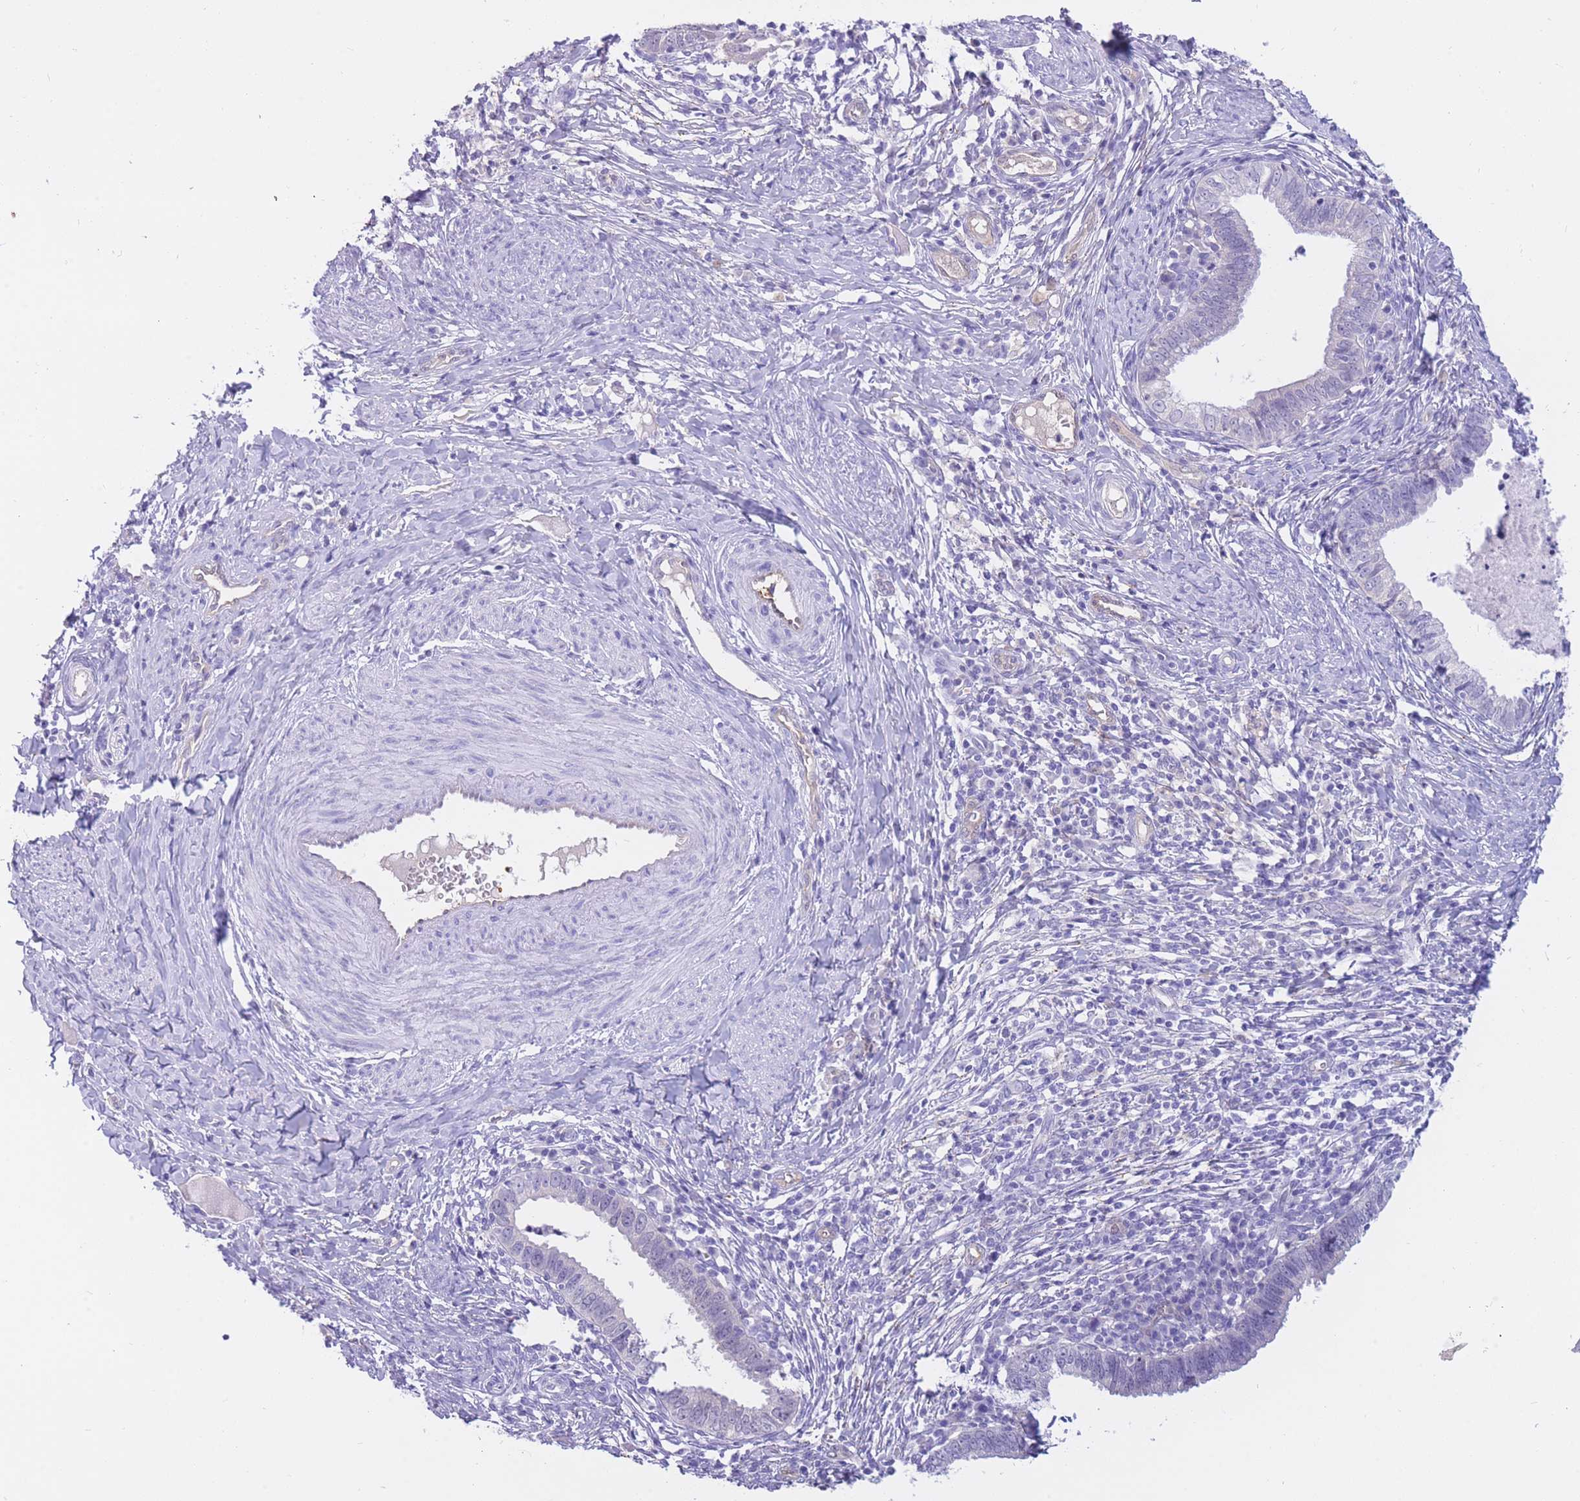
{"staining": {"intensity": "negative", "quantity": "none", "location": "none"}, "tissue": "cervical cancer", "cell_type": "Tumor cells", "image_type": "cancer", "snomed": [{"axis": "morphology", "description": "Adenocarcinoma, NOS"}, {"axis": "topography", "description": "Cervix"}], "caption": "High magnification brightfield microscopy of cervical cancer (adenocarcinoma) stained with DAB (brown) and counterstained with hematoxylin (blue): tumor cells show no significant staining. (DAB immunohistochemistry (IHC), high magnification).", "gene": "SULT1A1", "patient": {"sex": "female", "age": 36}}